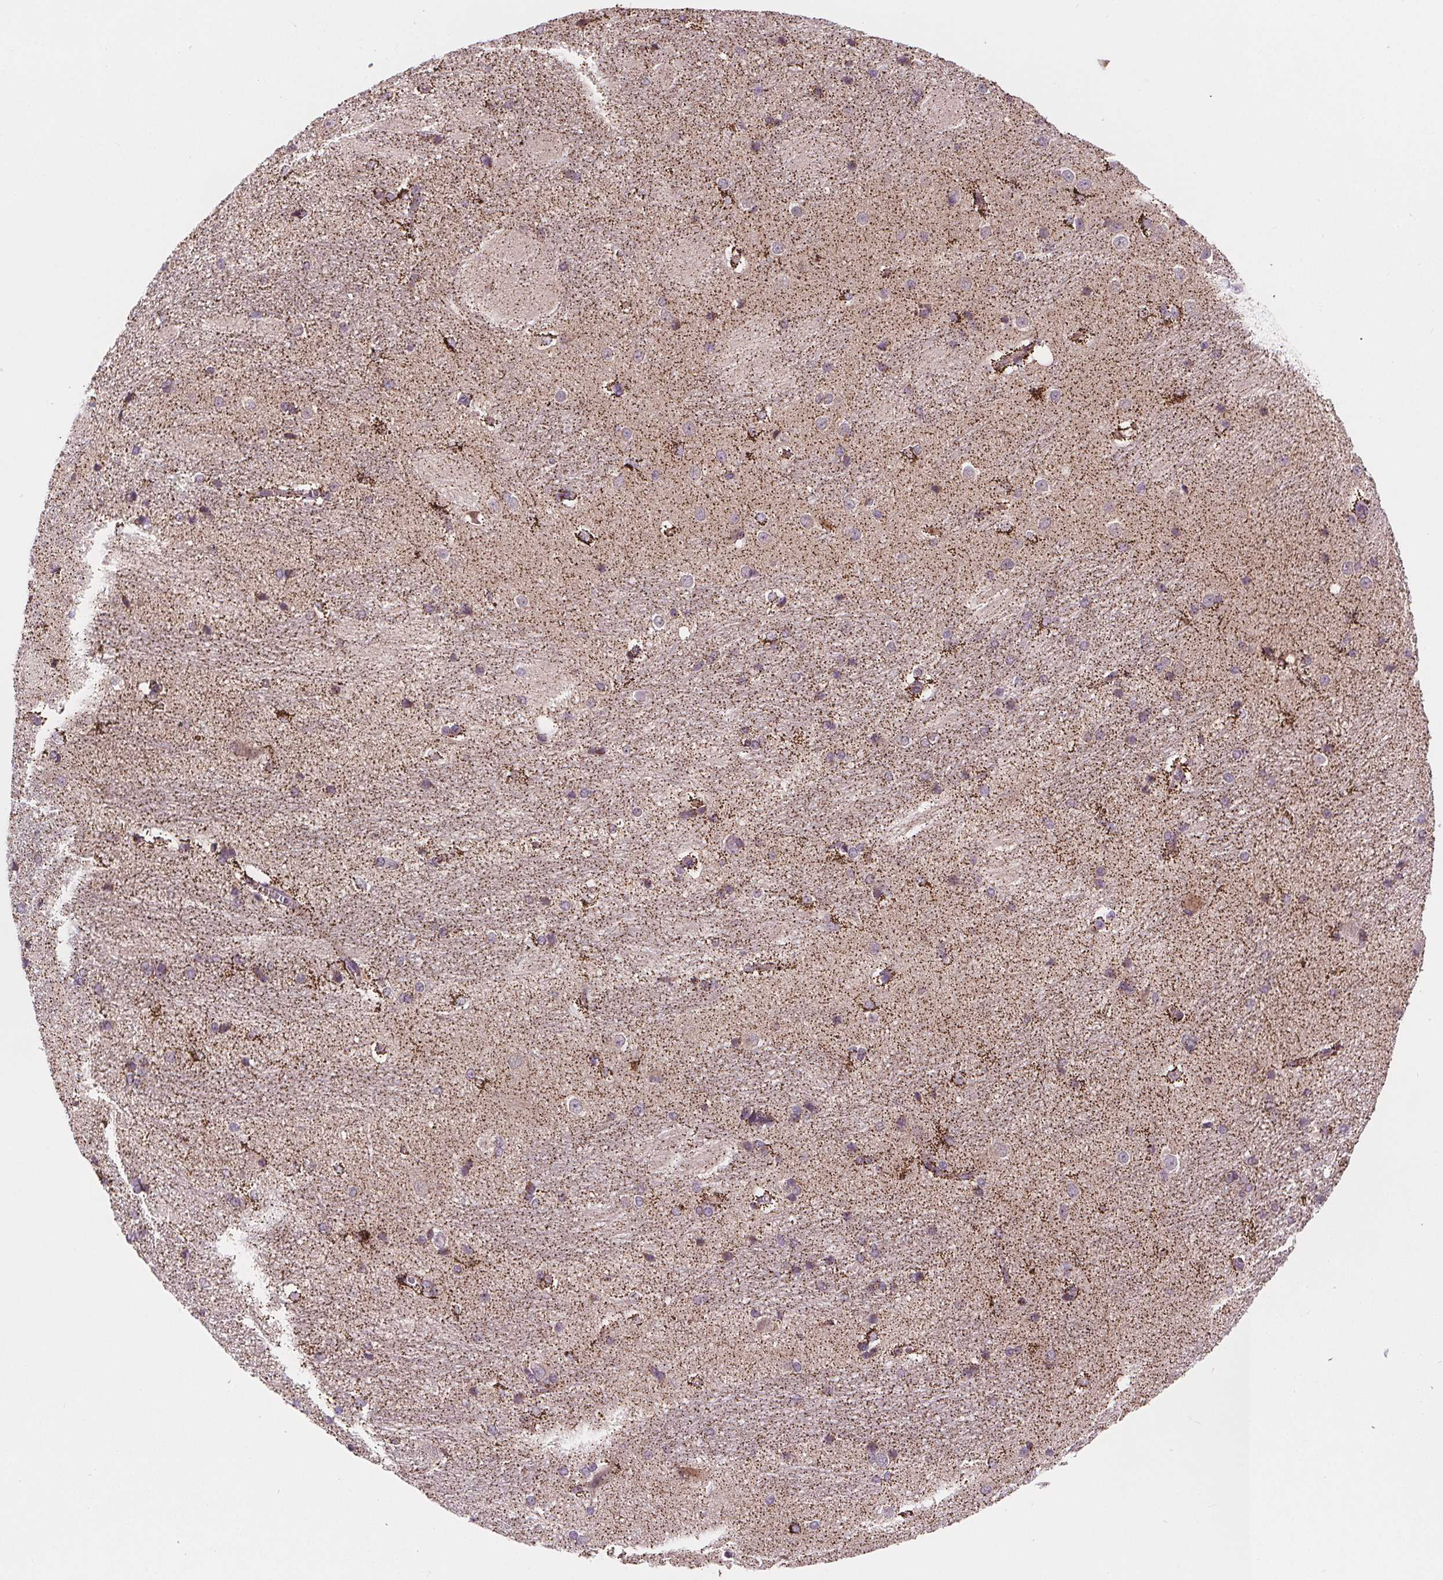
{"staining": {"intensity": "weak", "quantity": "<25%", "location": "cytoplasmic/membranous"}, "tissue": "hippocampus", "cell_type": "Glial cells", "image_type": "normal", "snomed": [{"axis": "morphology", "description": "Normal tissue, NOS"}, {"axis": "topography", "description": "Cerebral cortex"}, {"axis": "topography", "description": "Hippocampus"}], "caption": "An image of hippocampus stained for a protein demonstrates no brown staining in glial cells.", "gene": "GOLT1B", "patient": {"sex": "female", "age": 19}}